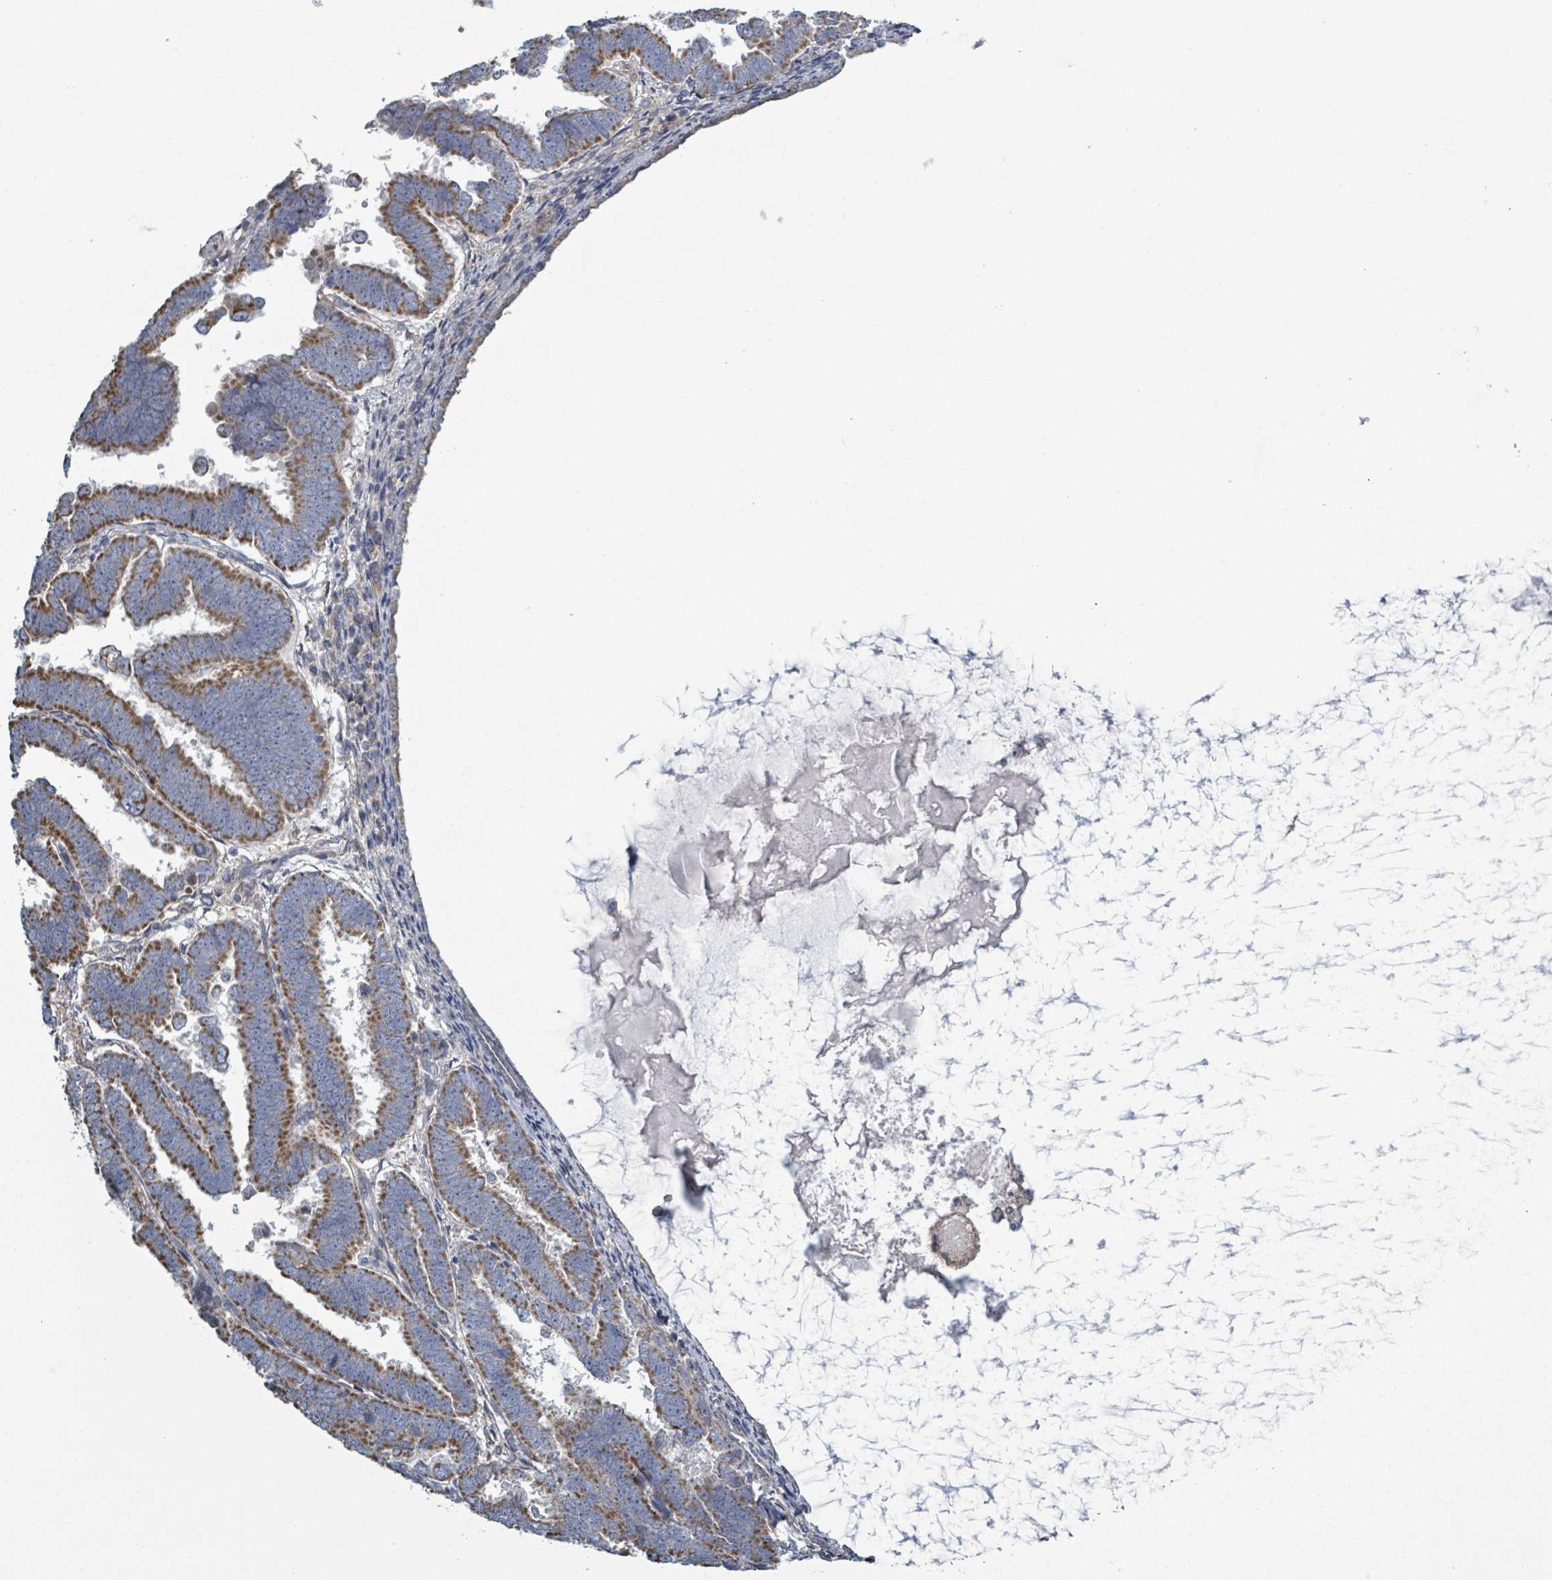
{"staining": {"intensity": "moderate", "quantity": ">75%", "location": "cytoplasmic/membranous"}, "tissue": "endometrial cancer", "cell_type": "Tumor cells", "image_type": "cancer", "snomed": [{"axis": "morphology", "description": "Adenocarcinoma, NOS"}, {"axis": "topography", "description": "Endometrium"}], "caption": "Immunohistochemical staining of endometrial cancer (adenocarcinoma) shows moderate cytoplasmic/membranous protein positivity in about >75% of tumor cells.", "gene": "ADCK1", "patient": {"sex": "female", "age": 75}}